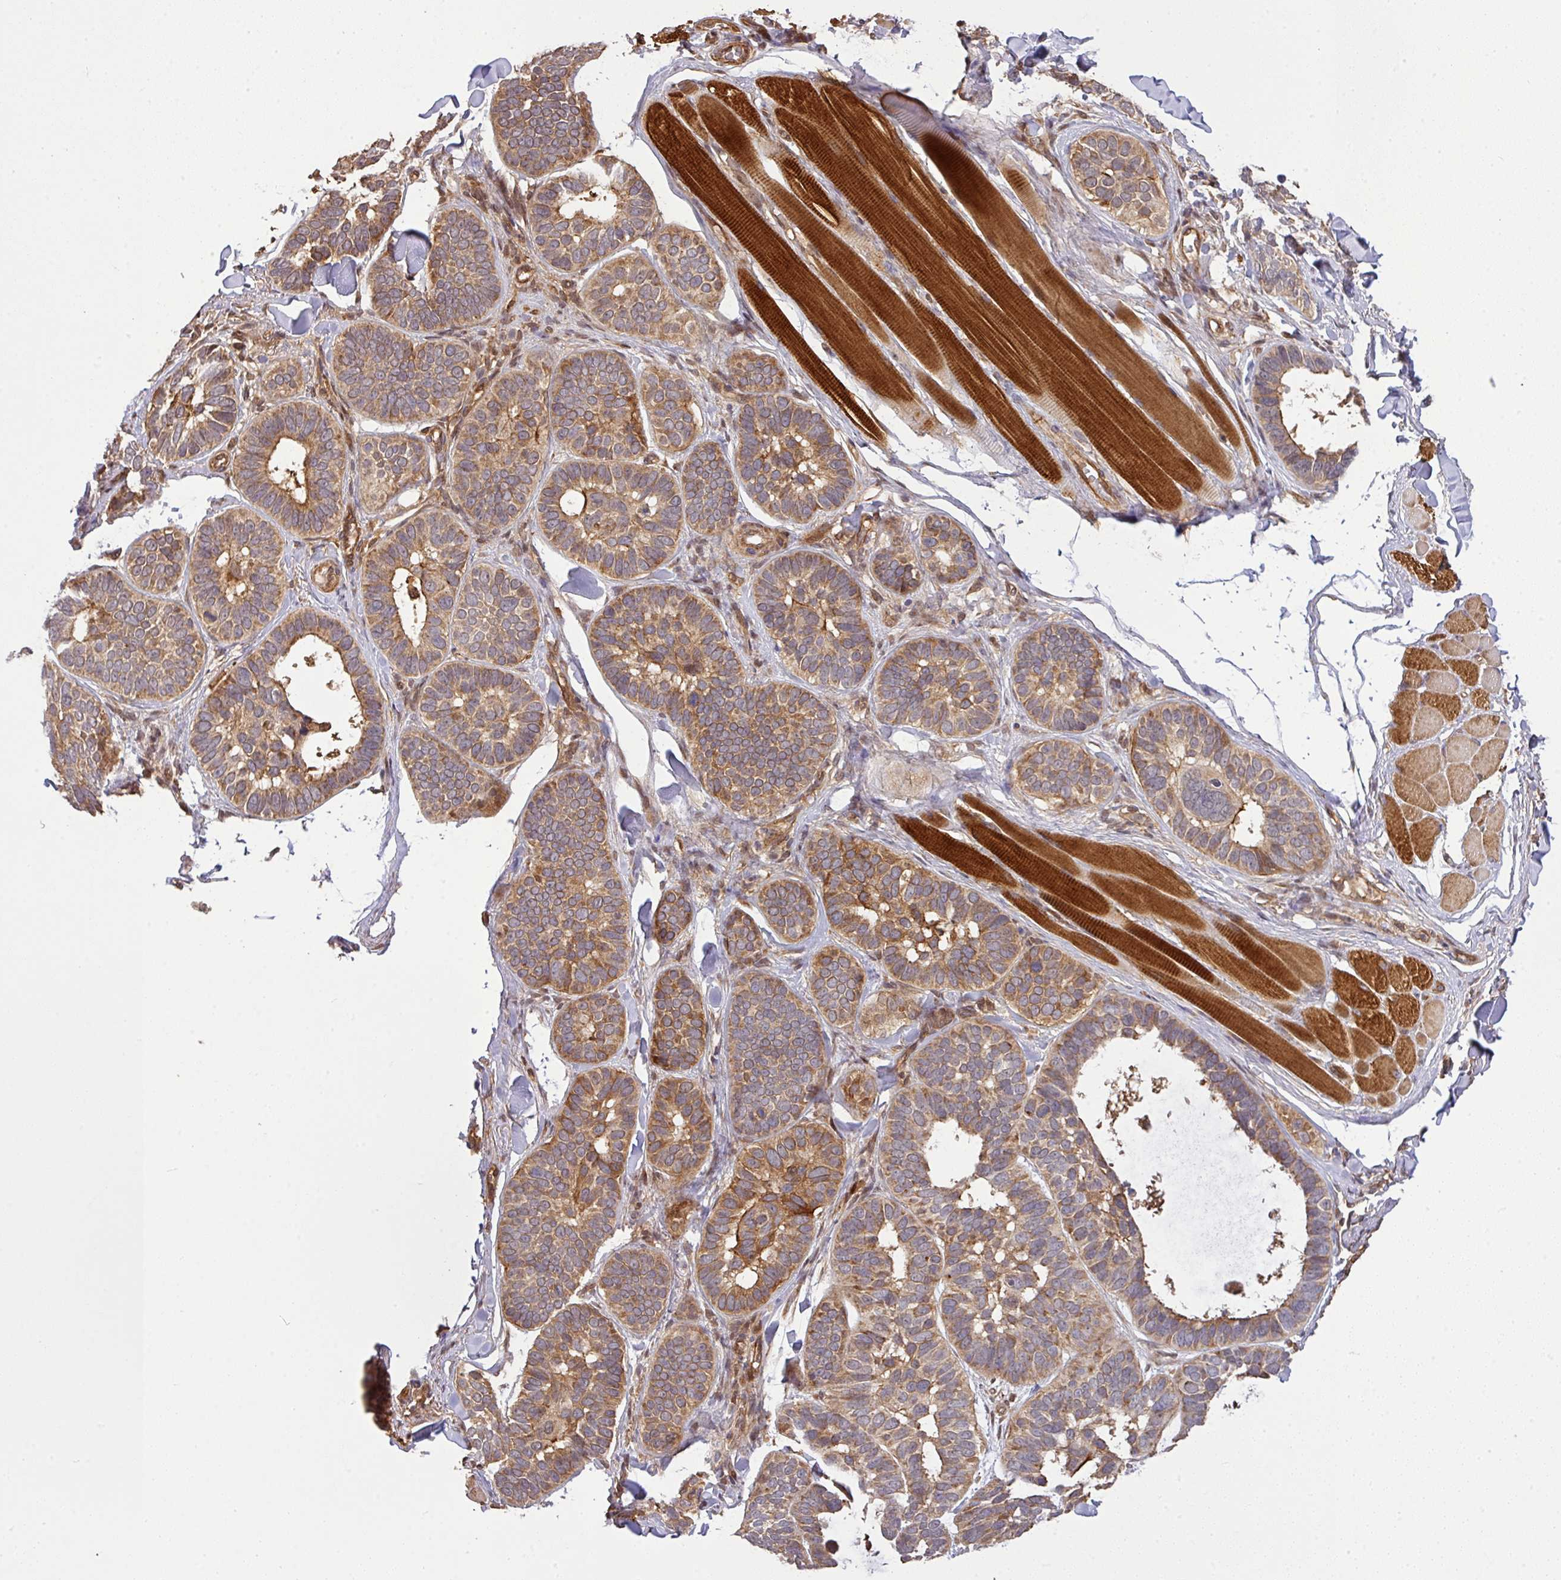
{"staining": {"intensity": "moderate", "quantity": ">75%", "location": "cytoplasmic/membranous"}, "tissue": "skin cancer", "cell_type": "Tumor cells", "image_type": "cancer", "snomed": [{"axis": "morphology", "description": "Basal cell carcinoma"}, {"axis": "topography", "description": "Skin"}], "caption": "This is an image of IHC staining of skin cancer, which shows moderate staining in the cytoplasmic/membranous of tumor cells.", "gene": "ARPIN", "patient": {"sex": "male", "age": 62}}